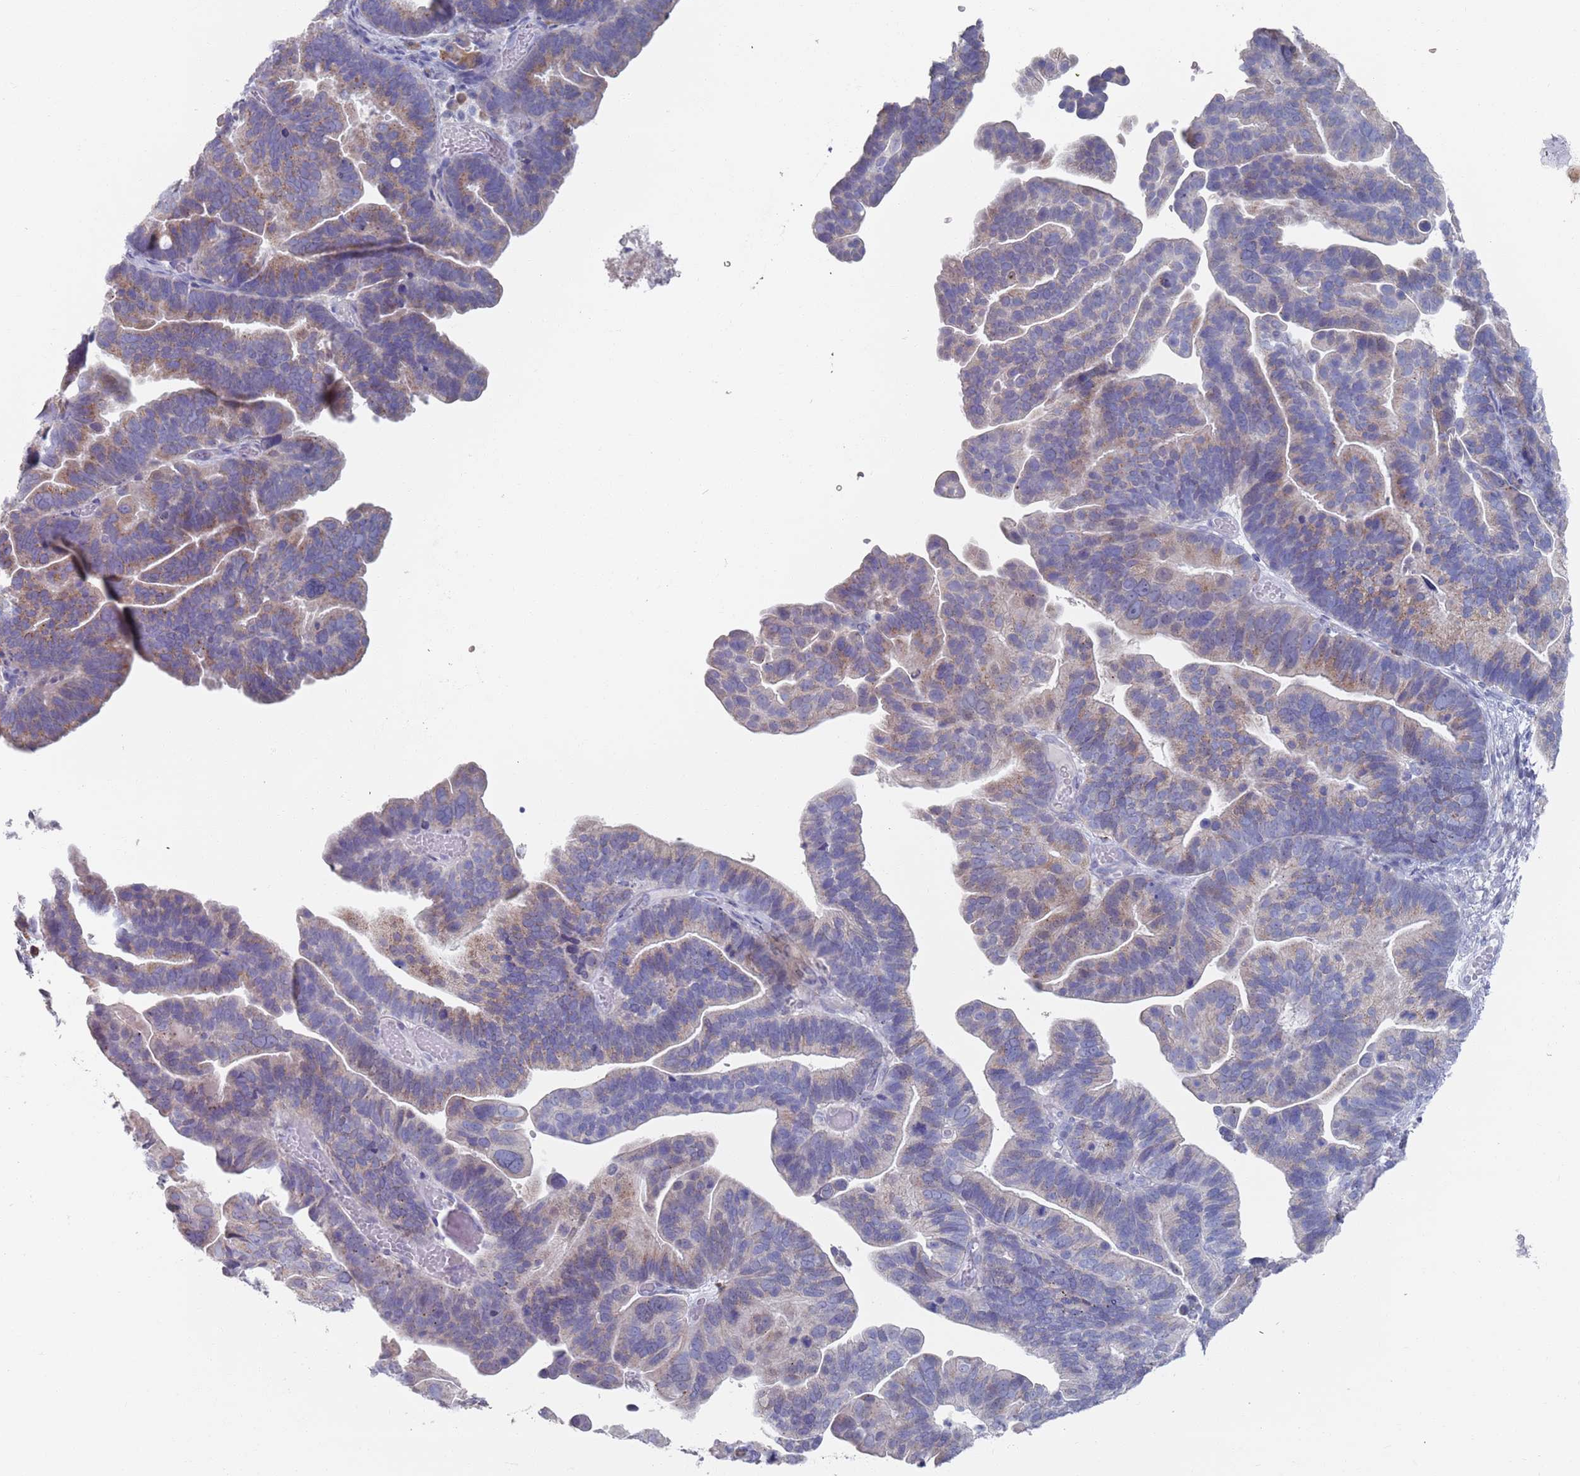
{"staining": {"intensity": "weak", "quantity": "25%-75%", "location": "cytoplasmic/membranous"}, "tissue": "ovarian cancer", "cell_type": "Tumor cells", "image_type": "cancer", "snomed": [{"axis": "morphology", "description": "Cystadenocarcinoma, serous, NOS"}, {"axis": "topography", "description": "Ovary"}], "caption": "Human ovarian cancer (serous cystadenocarcinoma) stained for a protein (brown) shows weak cytoplasmic/membranous positive expression in about 25%-75% of tumor cells.", "gene": "MAT1A", "patient": {"sex": "female", "age": 56}}